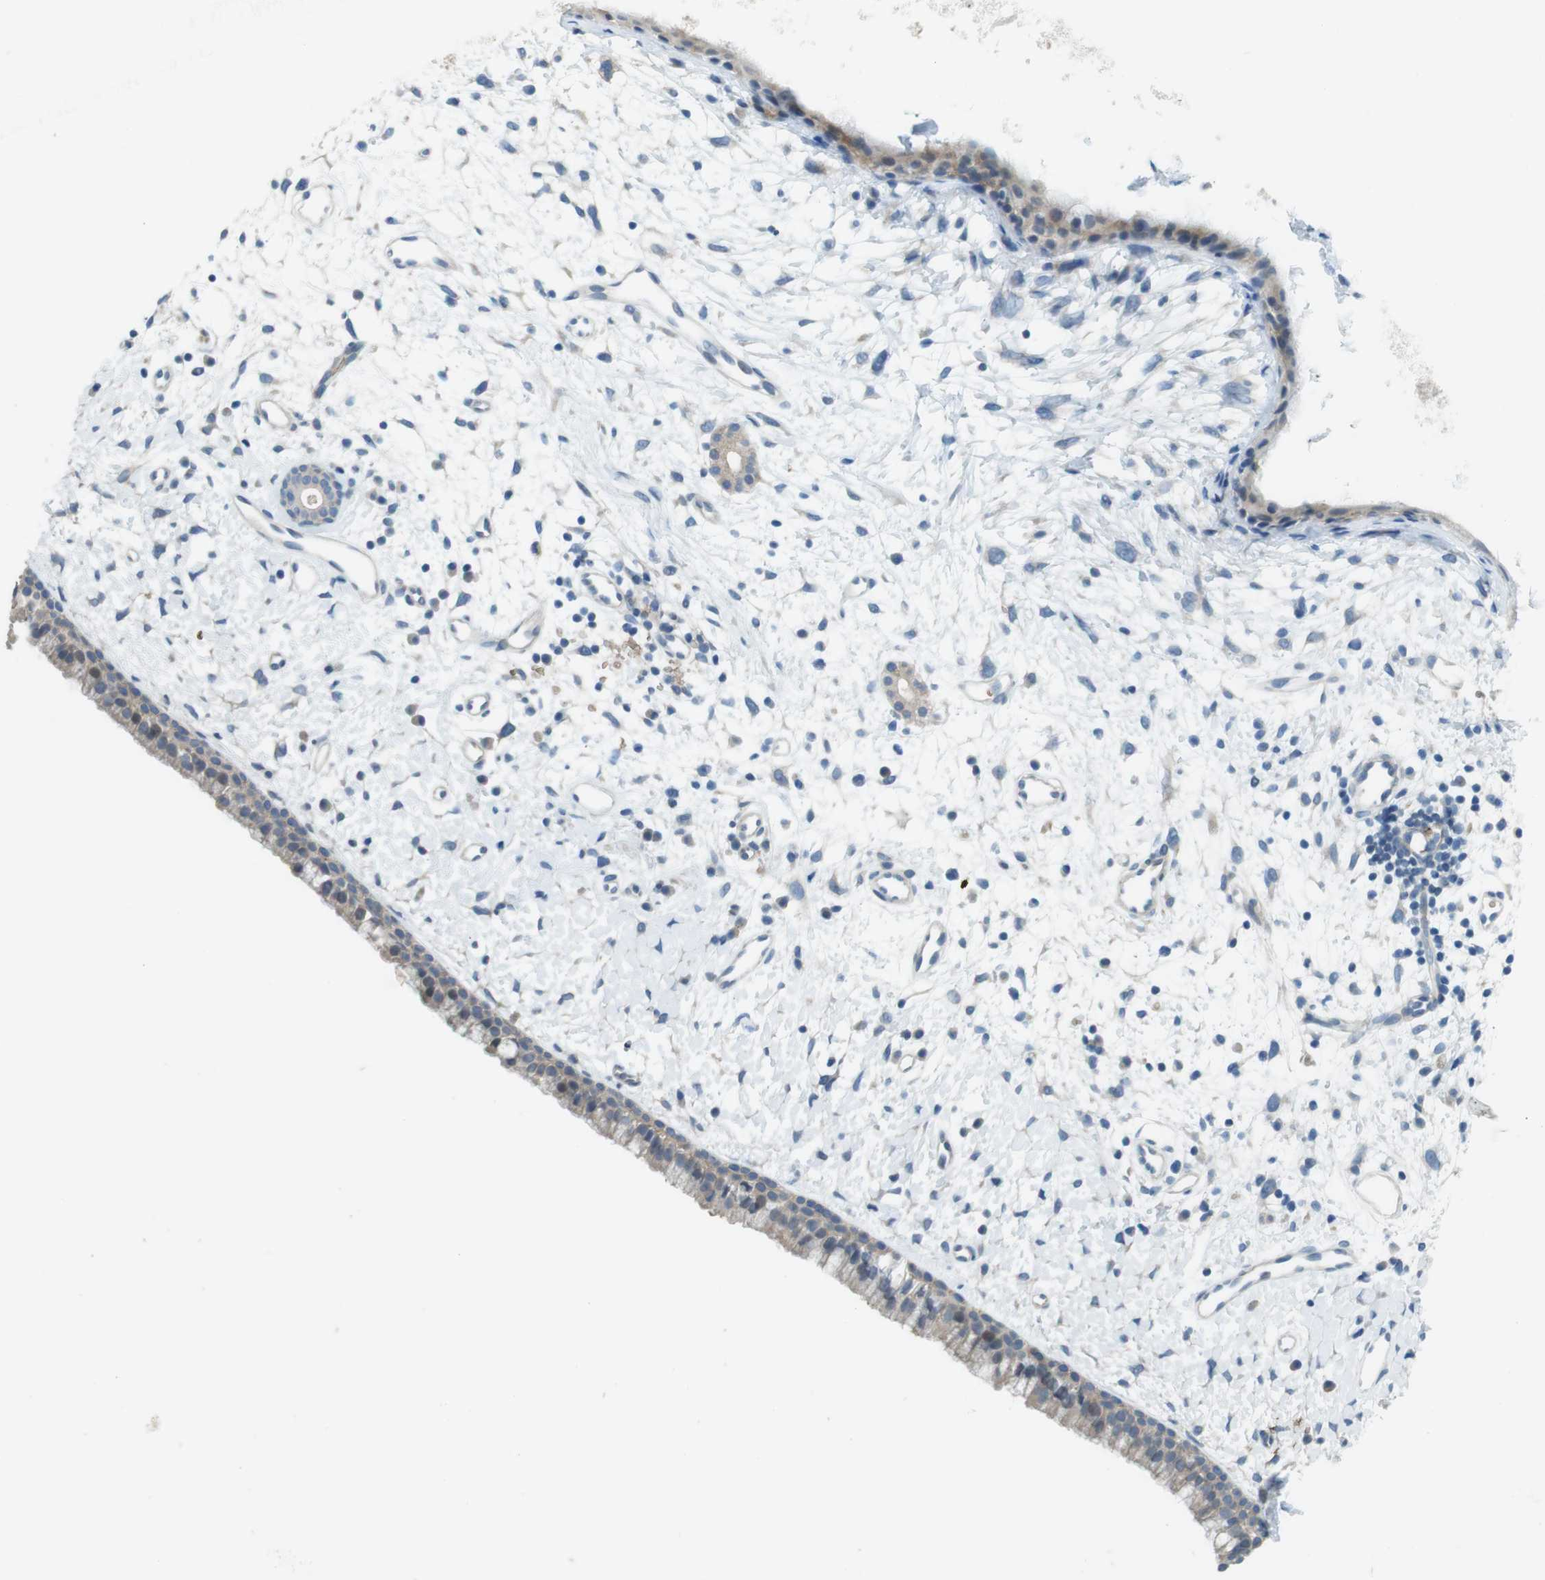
{"staining": {"intensity": "weak", "quantity": ">75%", "location": "cytoplasmic/membranous"}, "tissue": "nasopharynx", "cell_type": "Respiratory epithelial cells", "image_type": "normal", "snomed": [{"axis": "morphology", "description": "Normal tissue, NOS"}, {"axis": "topography", "description": "Nasopharynx"}], "caption": "Human nasopharynx stained with a brown dye displays weak cytoplasmic/membranous positive staining in about >75% of respiratory epithelial cells.", "gene": "TYW1", "patient": {"sex": "male", "age": 22}}